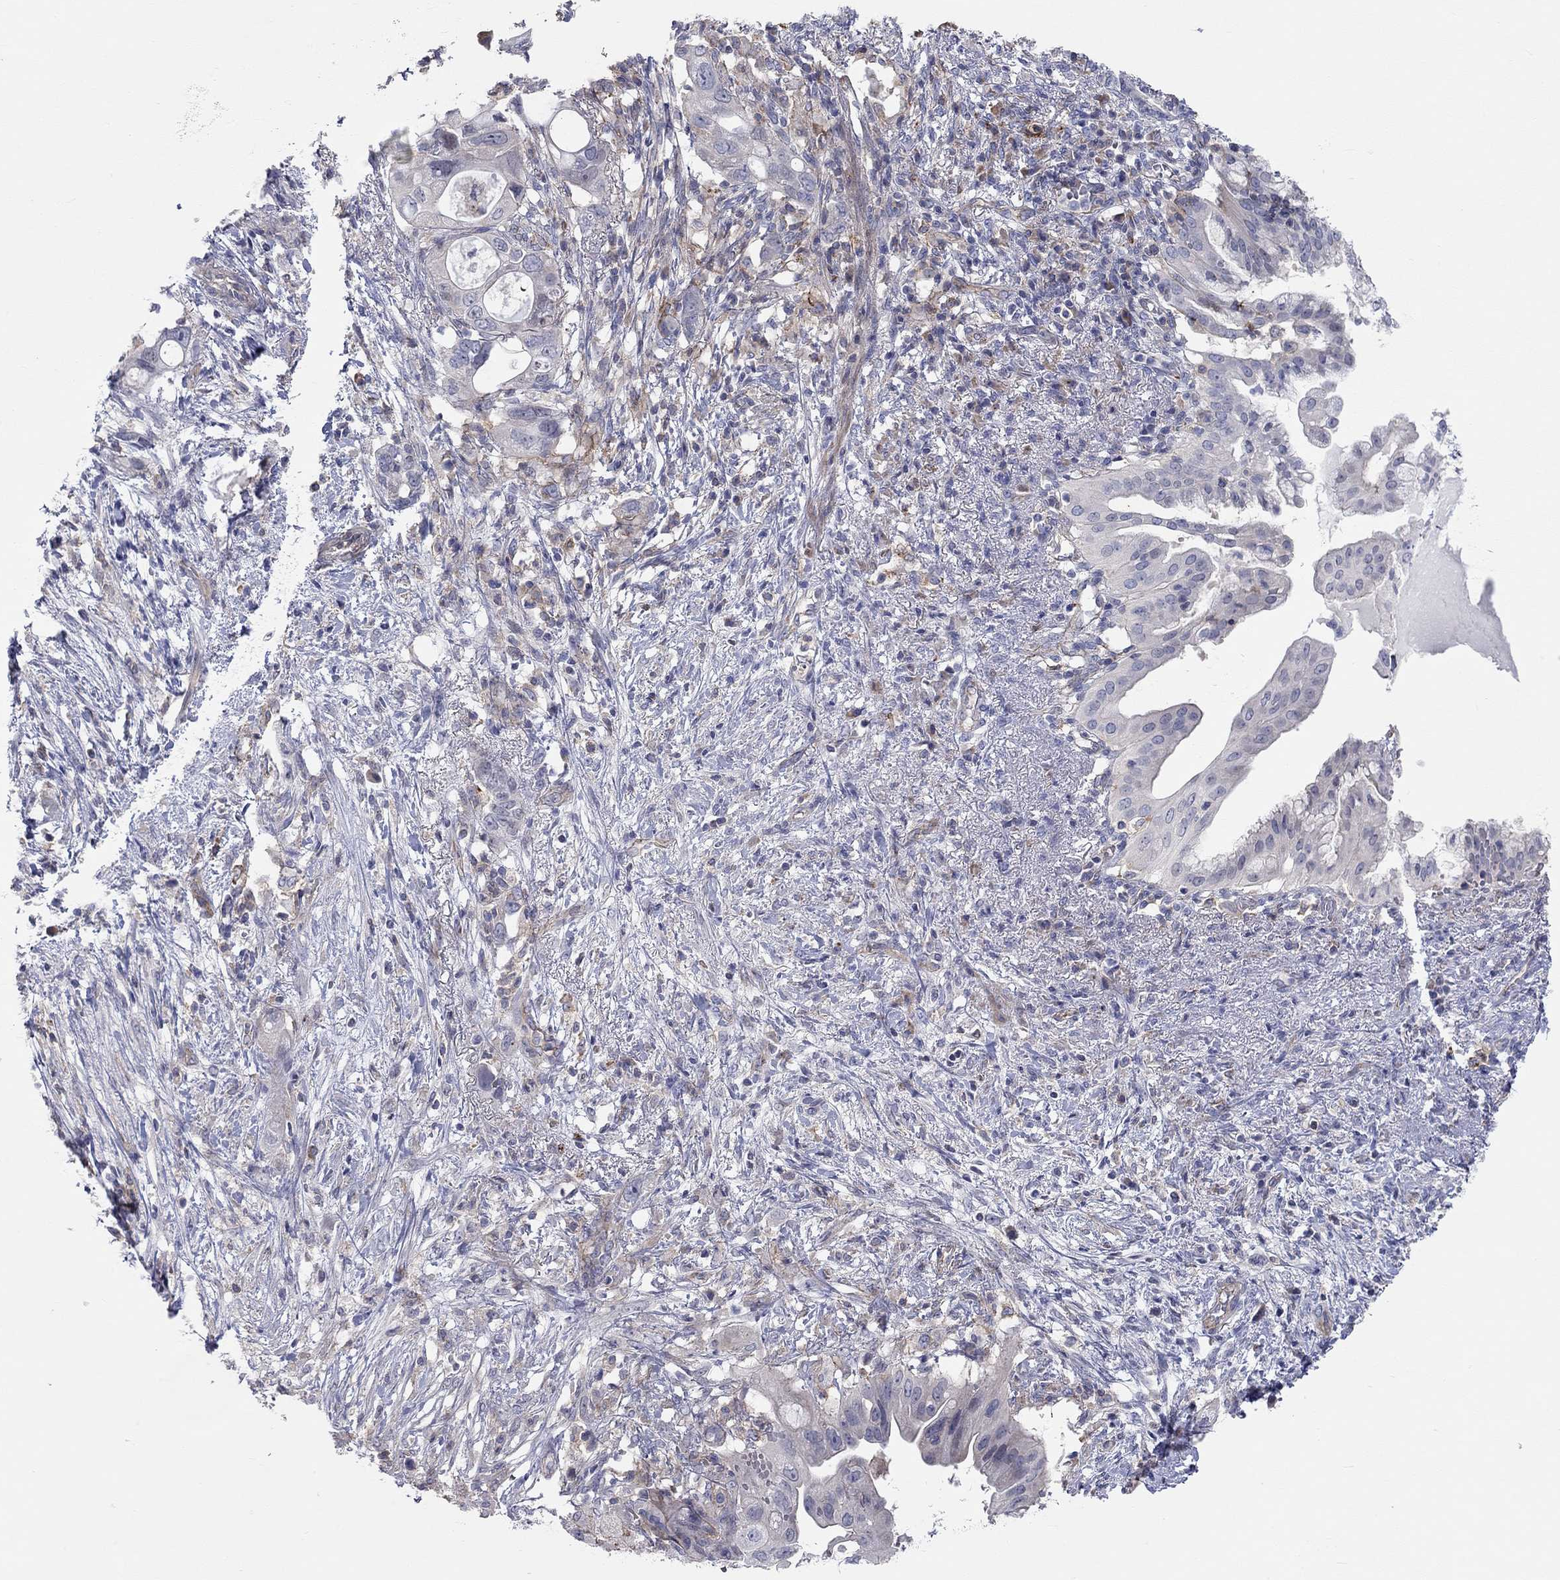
{"staining": {"intensity": "strong", "quantity": "<25%", "location": "cytoplasmic/membranous"}, "tissue": "pancreatic cancer", "cell_type": "Tumor cells", "image_type": "cancer", "snomed": [{"axis": "morphology", "description": "Adenocarcinoma, NOS"}, {"axis": "topography", "description": "Pancreas"}], "caption": "Protein staining demonstrates strong cytoplasmic/membranous staining in about <25% of tumor cells in adenocarcinoma (pancreatic).", "gene": "PCDHGA10", "patient": {"sex": "female", "age": 72}}